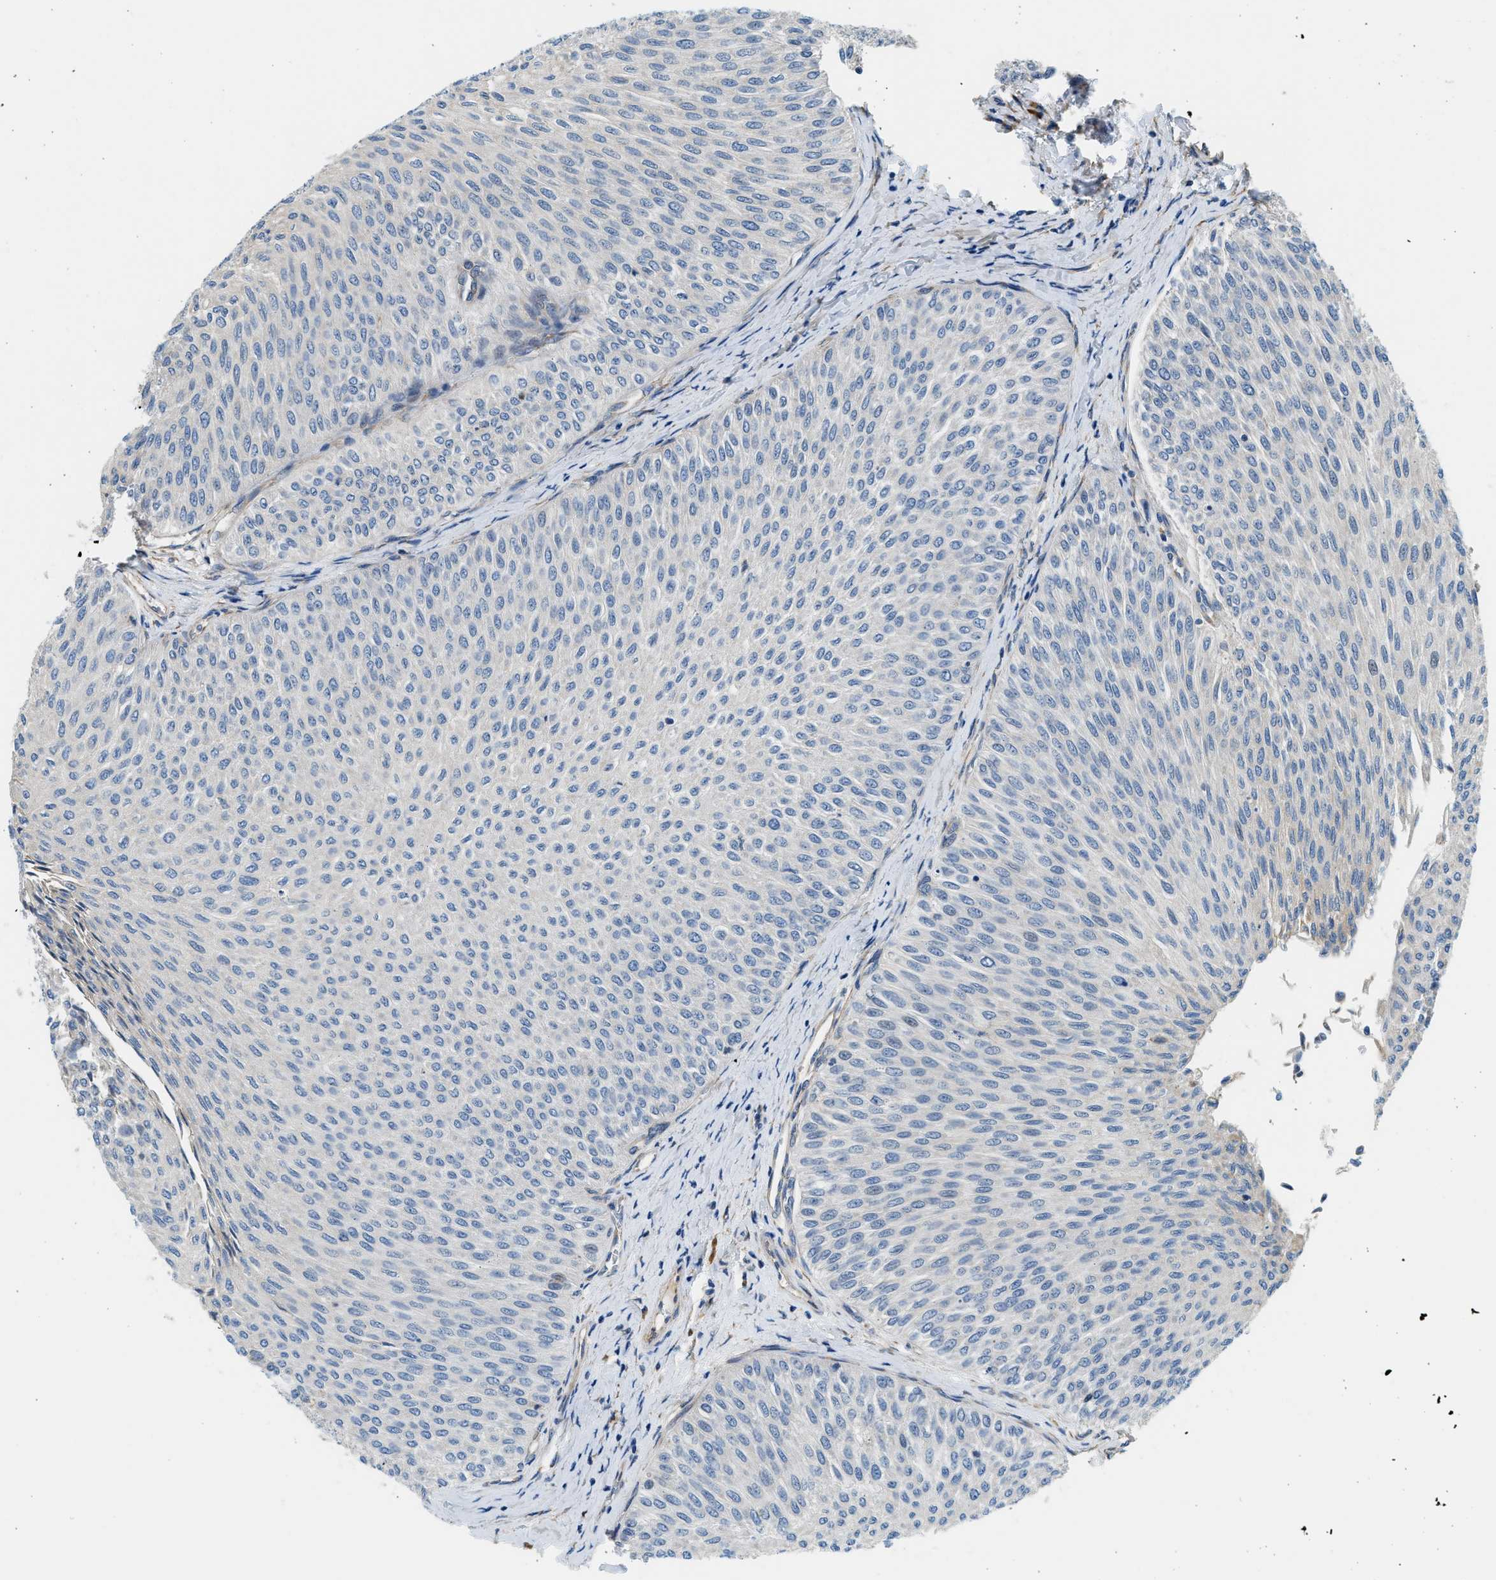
{"staining": {"intensity": "negative", "quantity": "none", "location": "none"}, "tissue": "urothelial cancer", "cell_type": "Tumor cells", "image_type": "cancer", "snomed": [{"axis": "morphology", "description": "Urothelial carcinoma, Low grade"}, {"axis": "topography", "description": "Urinary bladder"}], "caption": "Image shows no significant protein expression in tumor cells of urothelial cancer. Brightfield microscopy of IHC stained with DAB (brown) and hematoxylin (blue), captured at high magnification.", "gene": "CNTN6", "patient": {"sex": "male", "age": 78}}